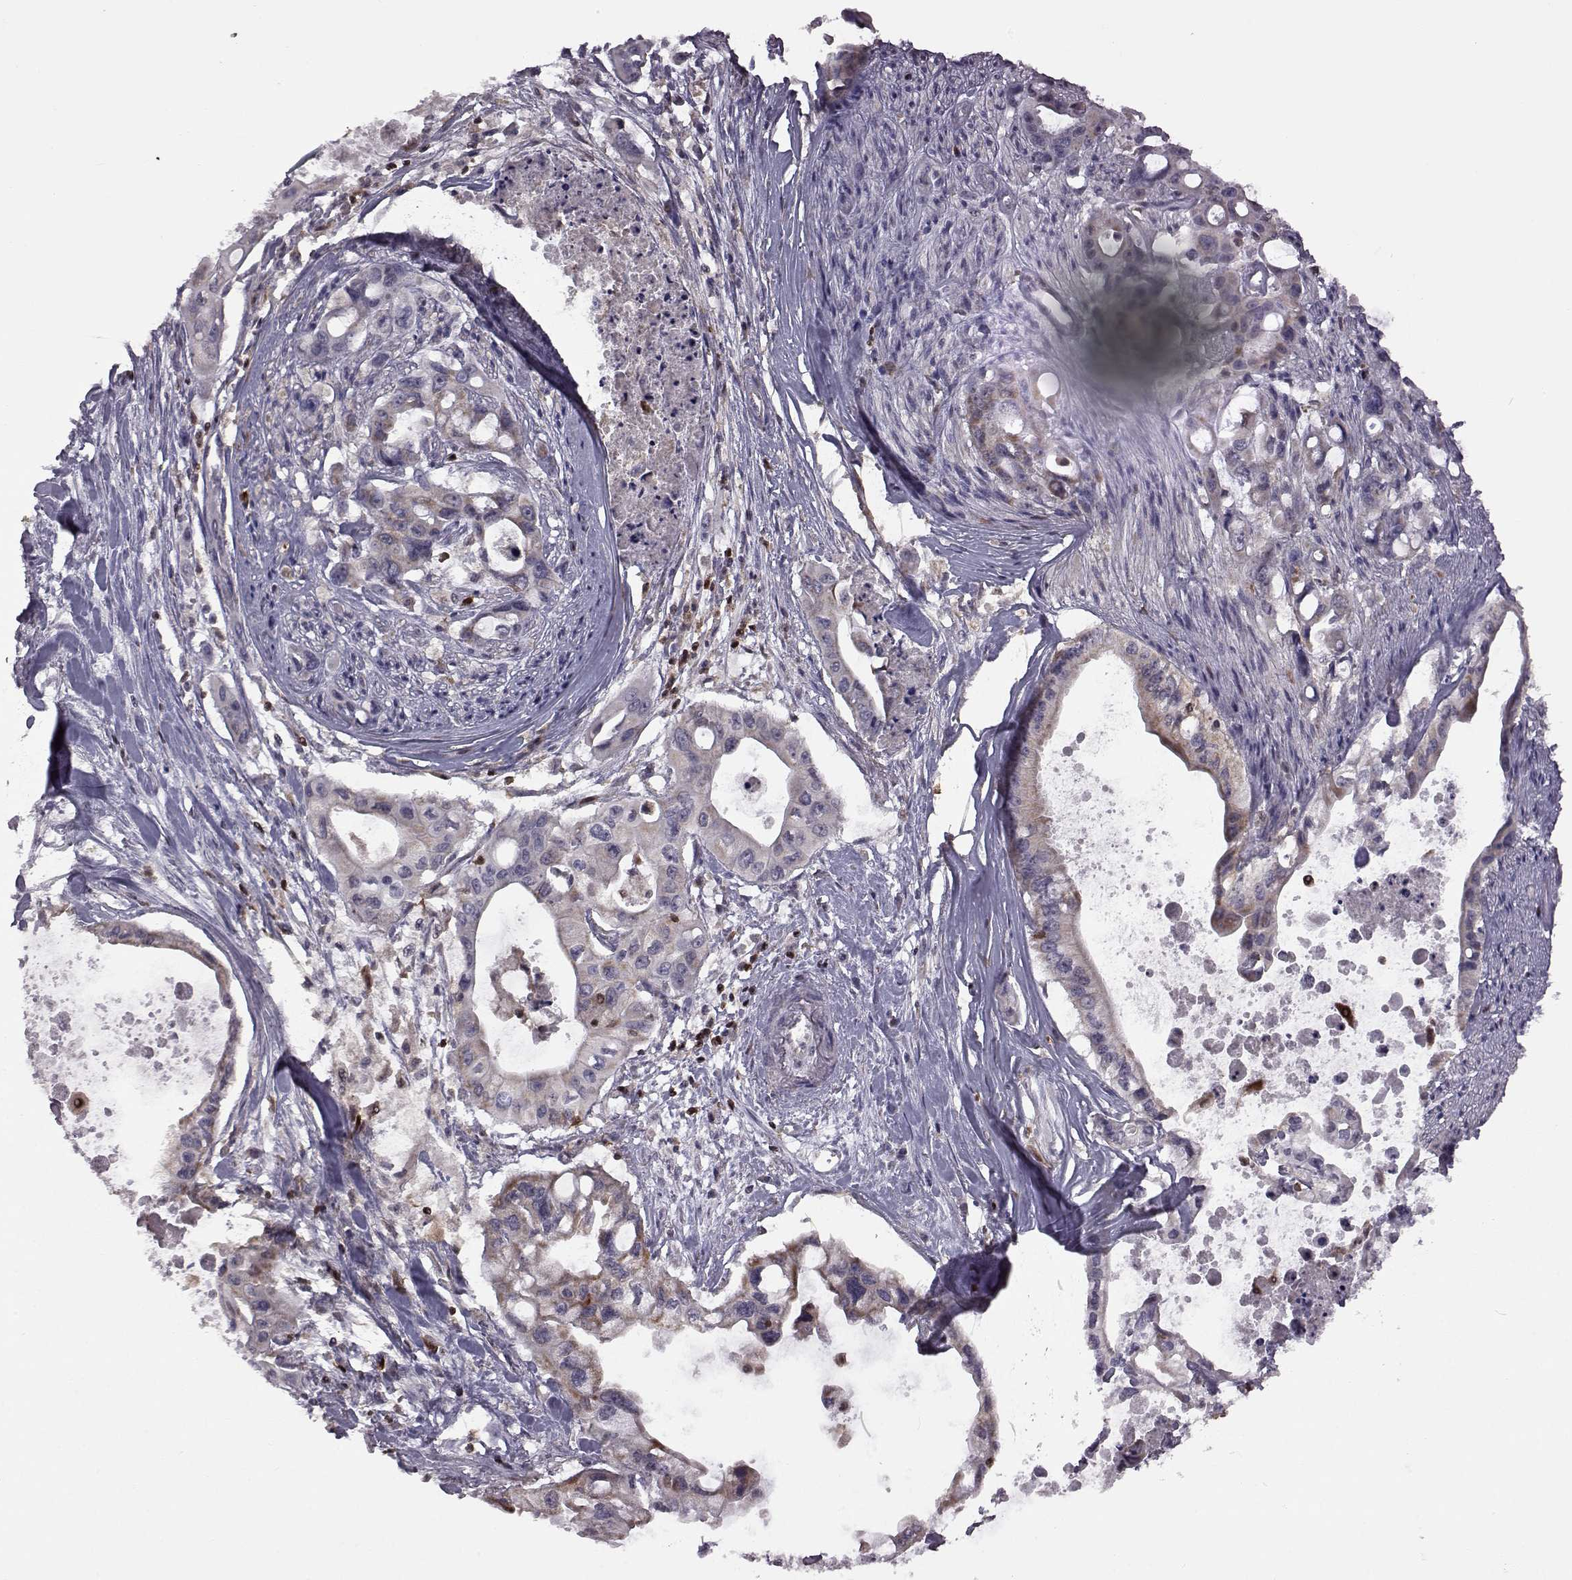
{"staining": {"intensity": "negative", "quantity": "none", "location": "none"}, "tissue": "pancreatic cancer", "cell_type": "Tumor cells", "image_type": "cancer", "snomed": [{"axis": "morphology", "description": "Adenocarcinoma, NOS"}, {"axis": "topography", "description": "Pancreas"}], "caption": "Photomicrograph shows no protein staining in tumor cells of pancreatic cancer (adenocarcinoma) tissue.", "gene": "DOK2", "patient": {"sex": "male", "age": 60}}